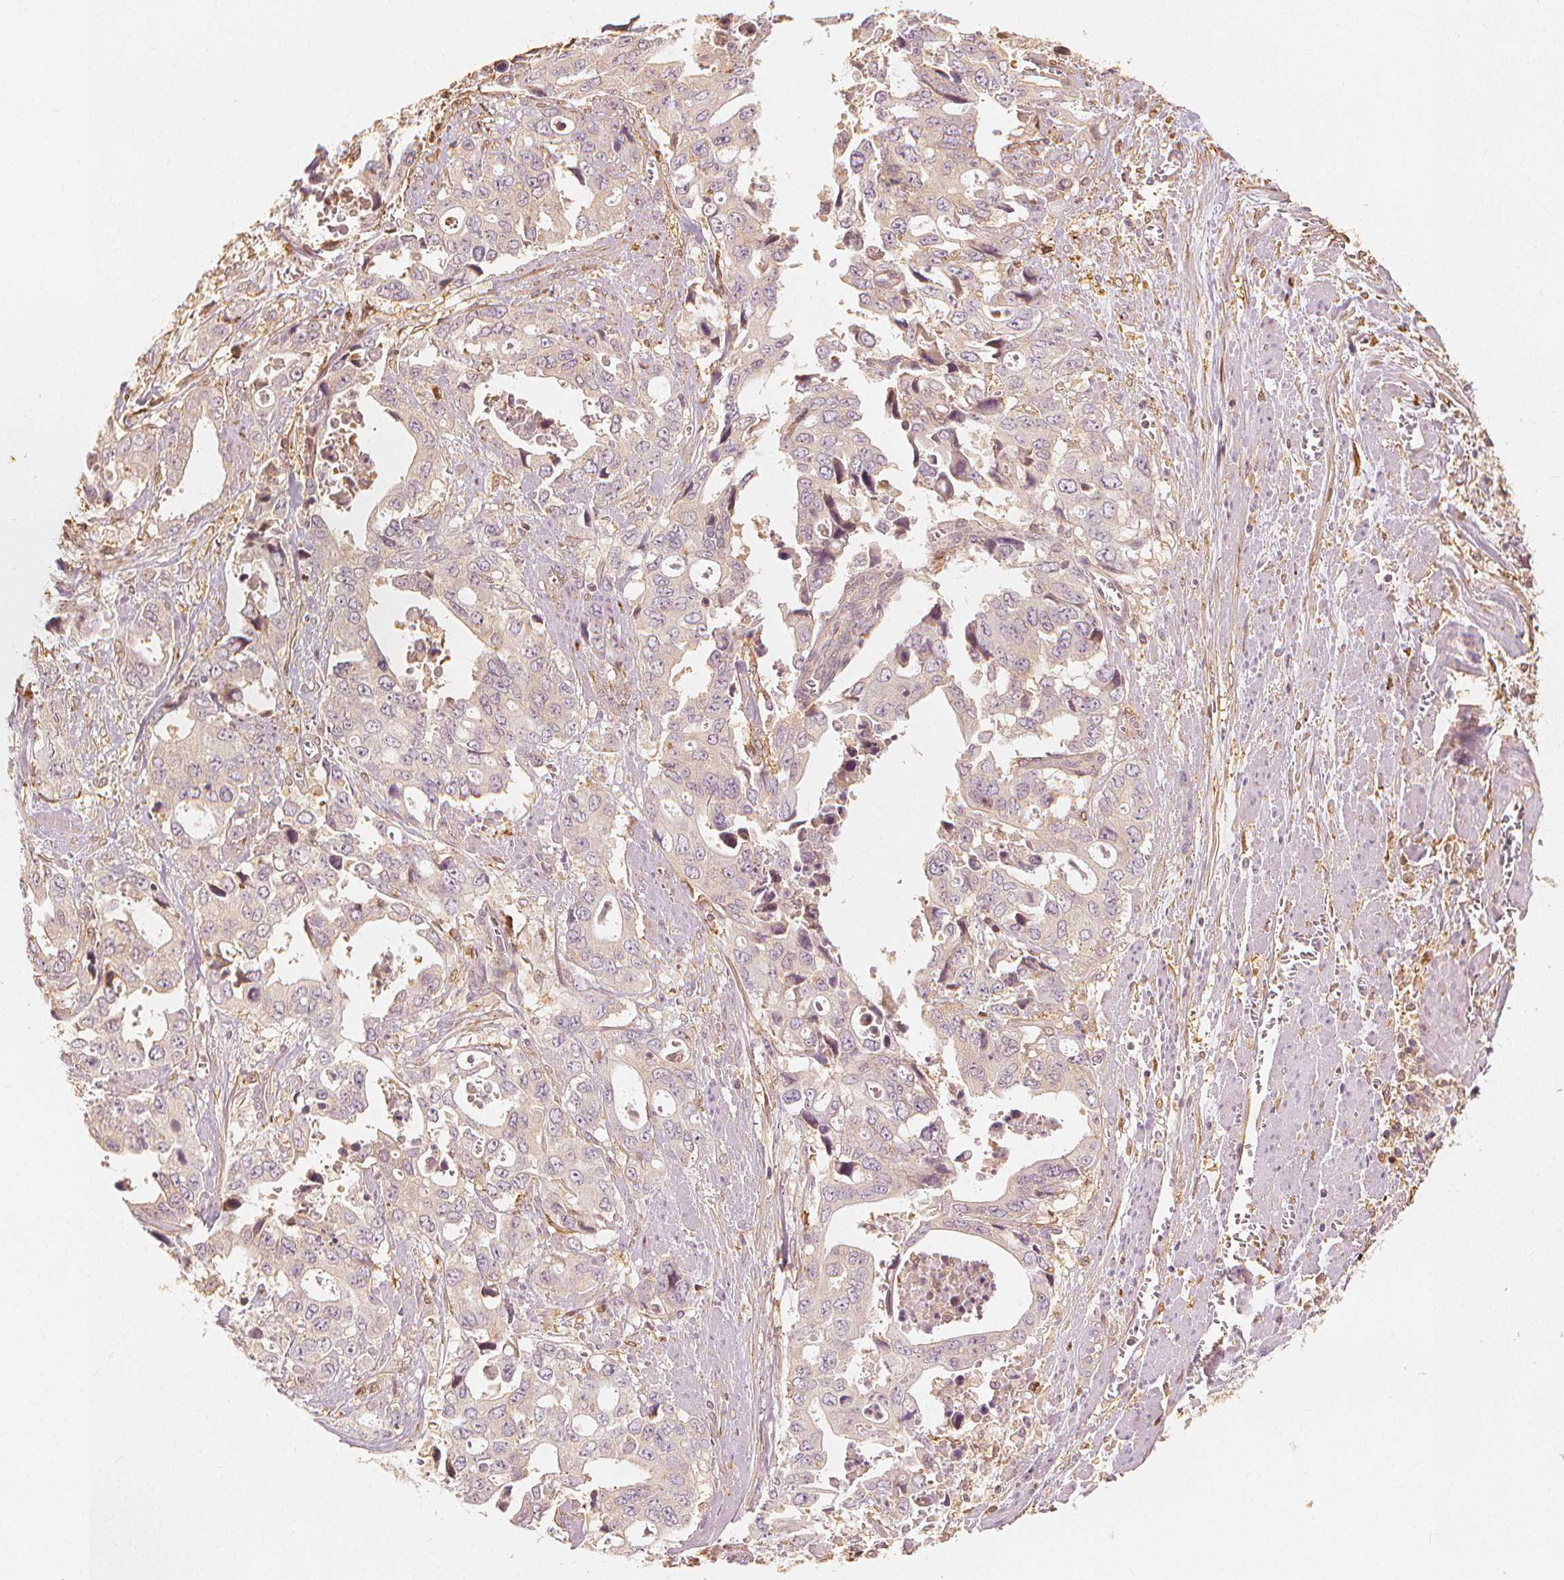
{"staining": {"intensity": "negative", "quantity": "none", "location": "none"}, "tissue": "stomach cancer", "cell_type": "Tumor cells", "image_type": "cancer", "snomed": [{"axis": "morphology", "description": "Adenocarcinoma, NOS"}, {"axis": "topography", "description": "Stomach, upper"}], "caption": "Histopathology image shows no protein positivity in tumor cells of stomach cancer tissue.", "gene": "ARHGAP26", "patient": {"sex": "male", "age": 74}}